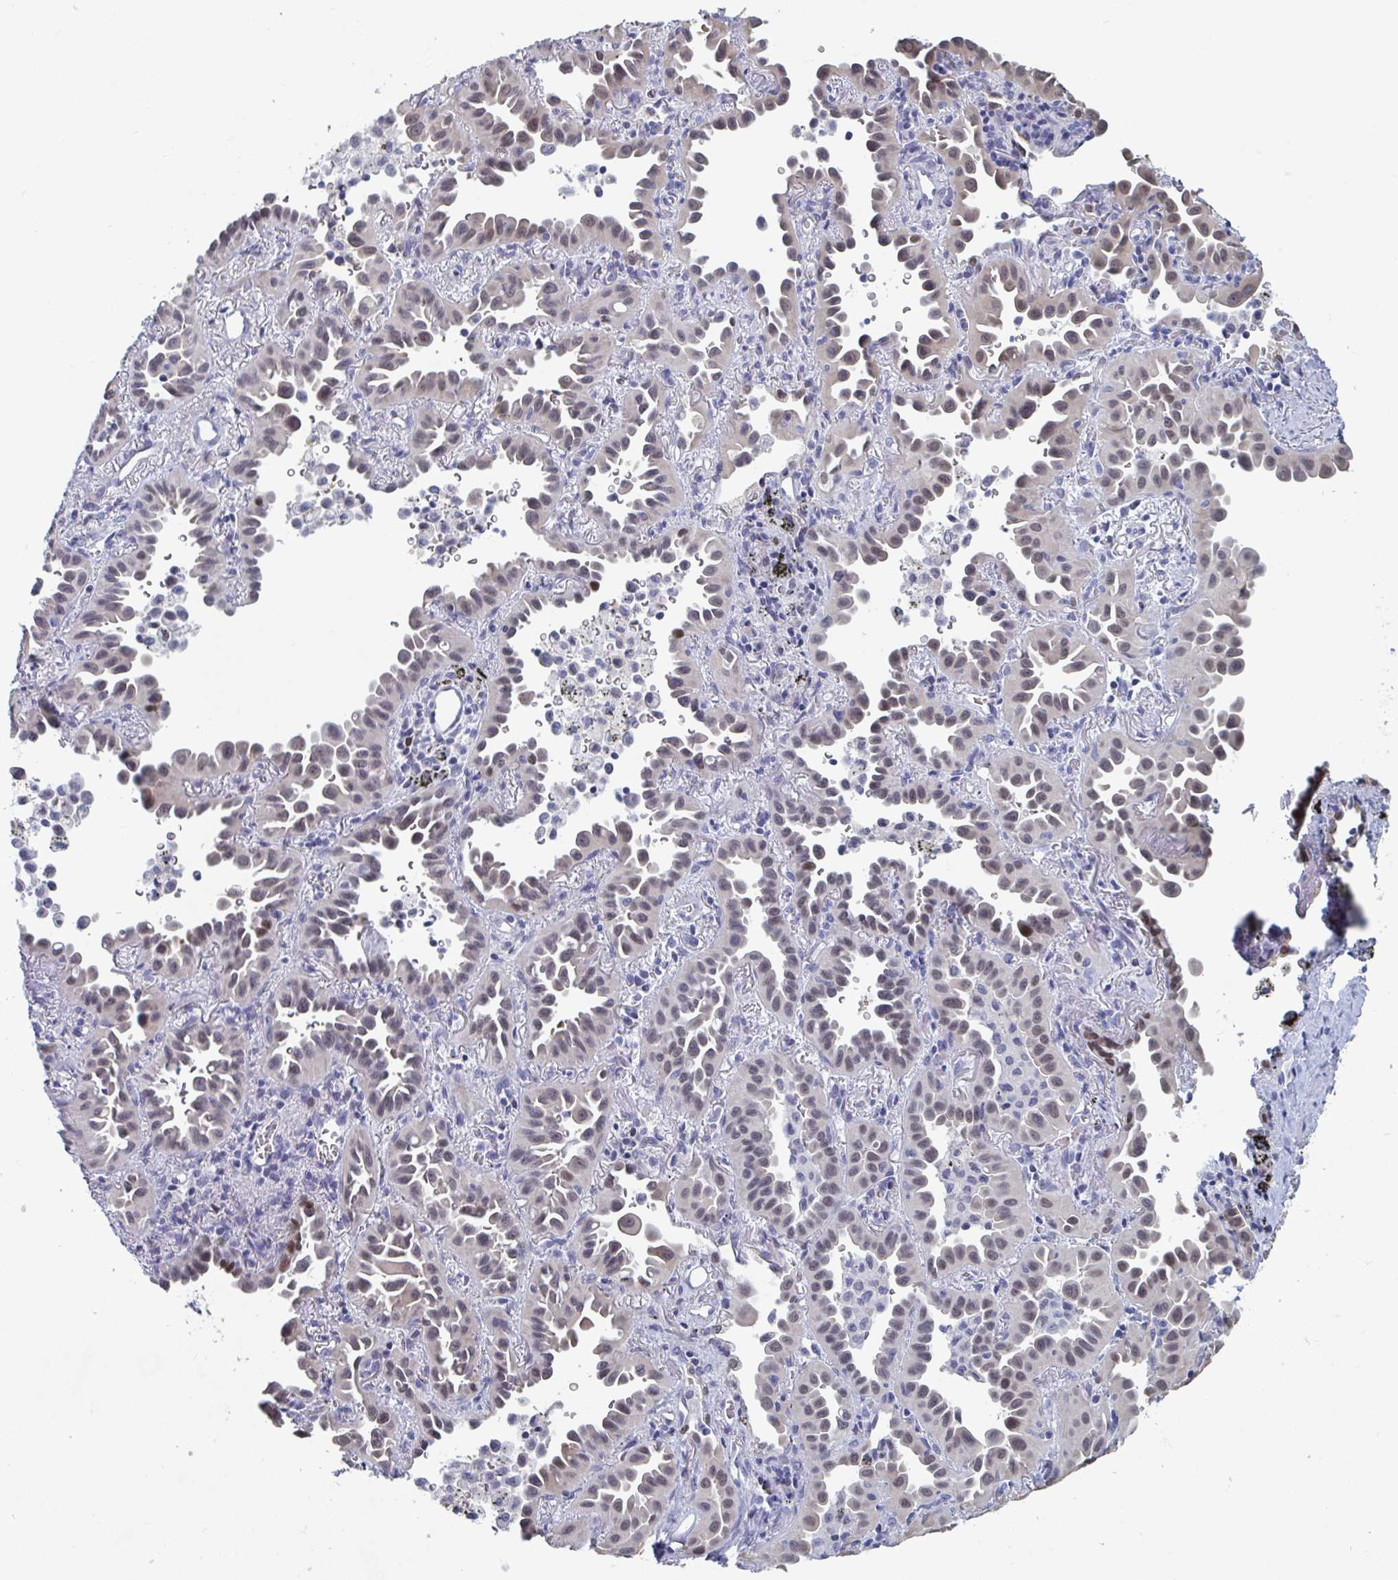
{"staining": {"intensity": "negative", "quantity": "none", "location": "none"}, "tissue": "lung cancer", "cell_type": "Tumor cells", "image_type": "cancer", "snomed": [{"axis": "morphology", "description": "Adenocarcinoma, NOS"}, {"axis": "topography", "description": "Lung"}], "caption": "The immunohistochemistry micrograph has no significant staining in tumor cells of adenocarcinoma (lung) tissue.", "gene": "FOXA1", "patient": {"sex": "male", "age": 68}}